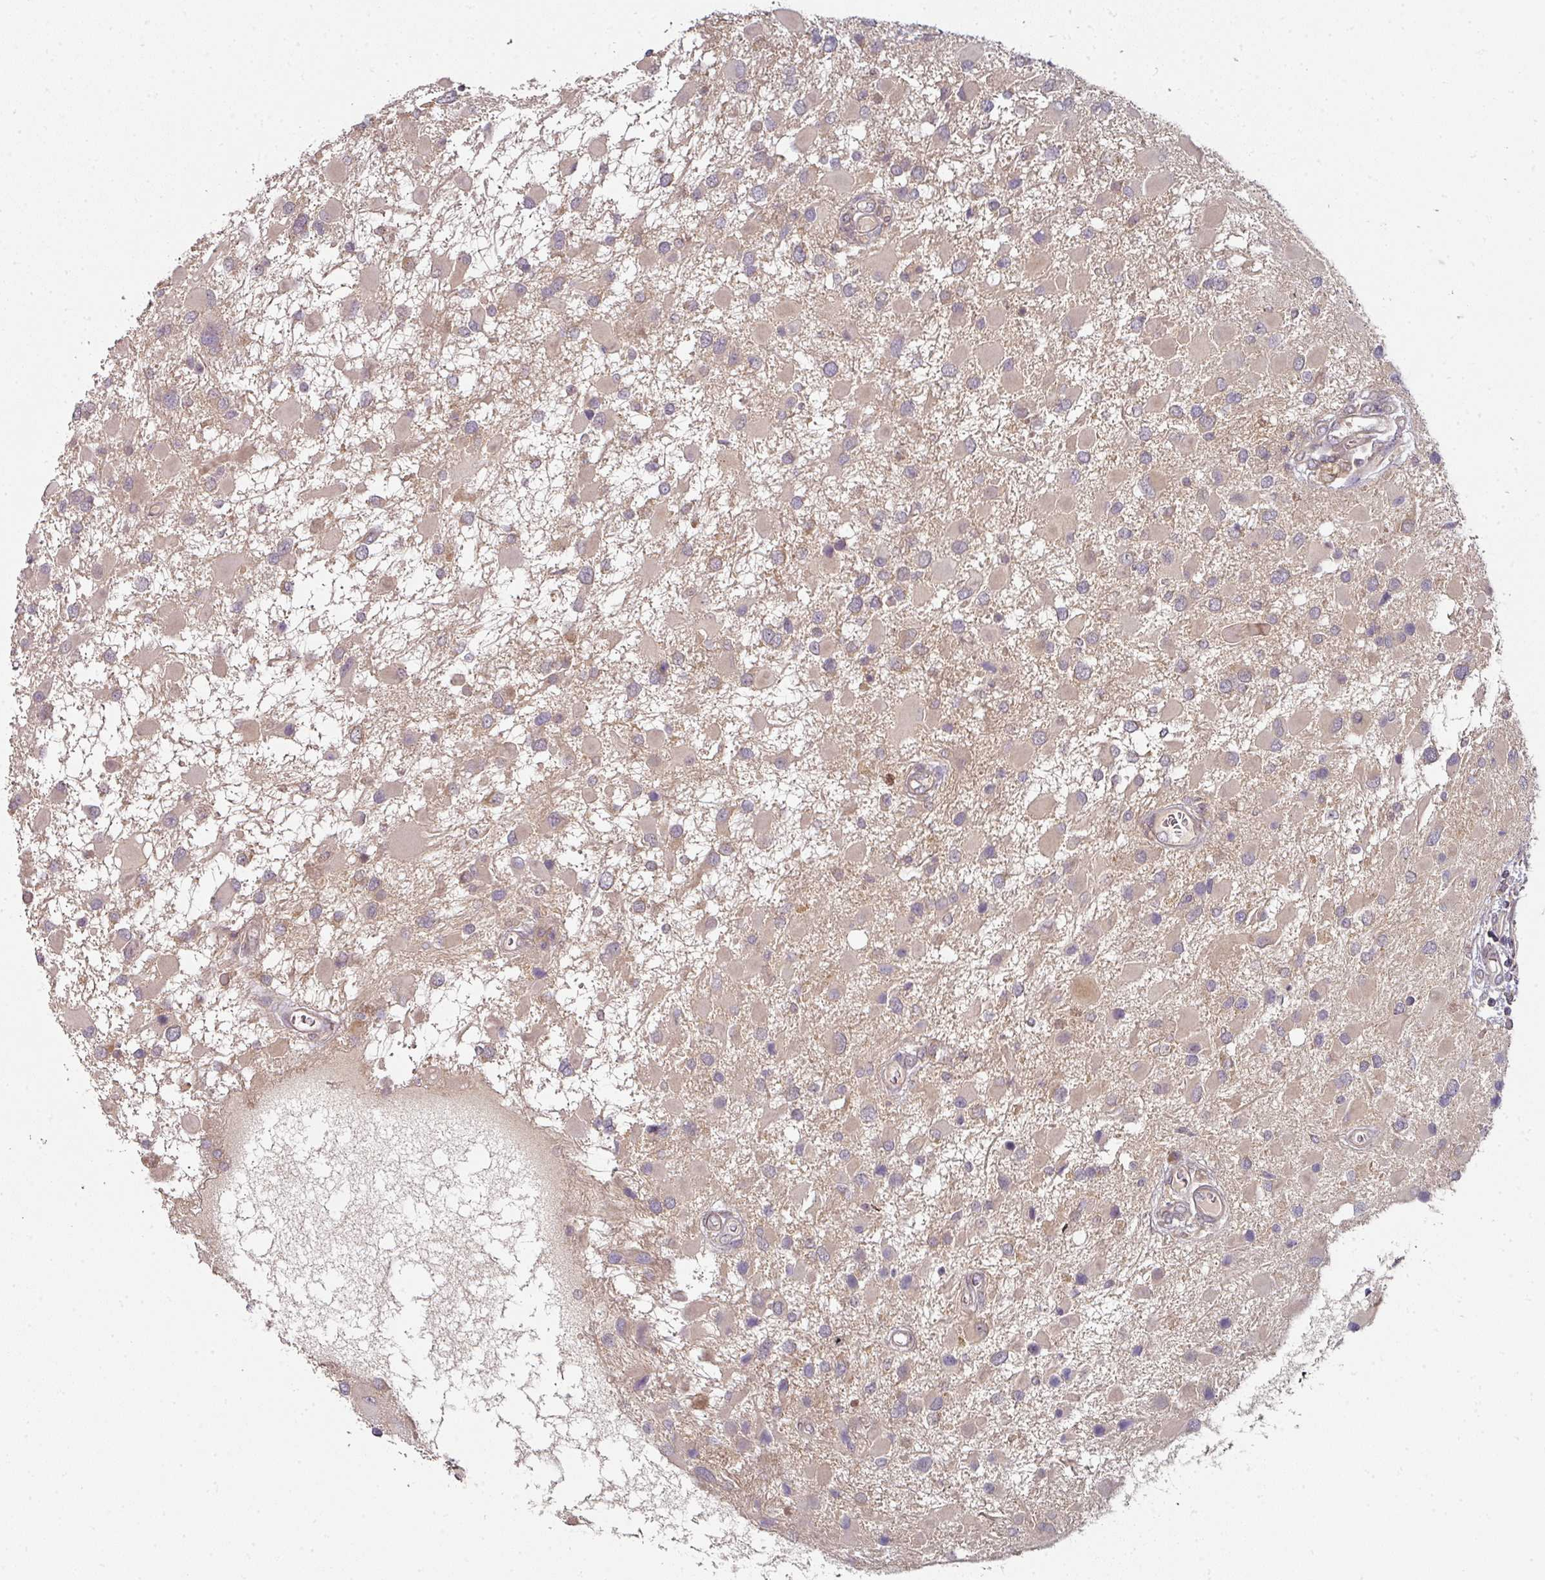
{"staining": {"intensity": "negative", "quantity": "none", "location": "none"}, "tissue": "glioma", "cell_type": "Tumor cells", "image_type": "cancer", "snomed": [{"axis": "morphology", "description": "Glioma, malignant, High grade"}, {"axis": "topography", "description": "Brain"}], "caption": "Immunohistochemical staining of human malignant high-grade glioma reveals no significant expression in tumor cells.", "gene": "MAP2K2", "patient": {"sex": "male", "age": 53}}